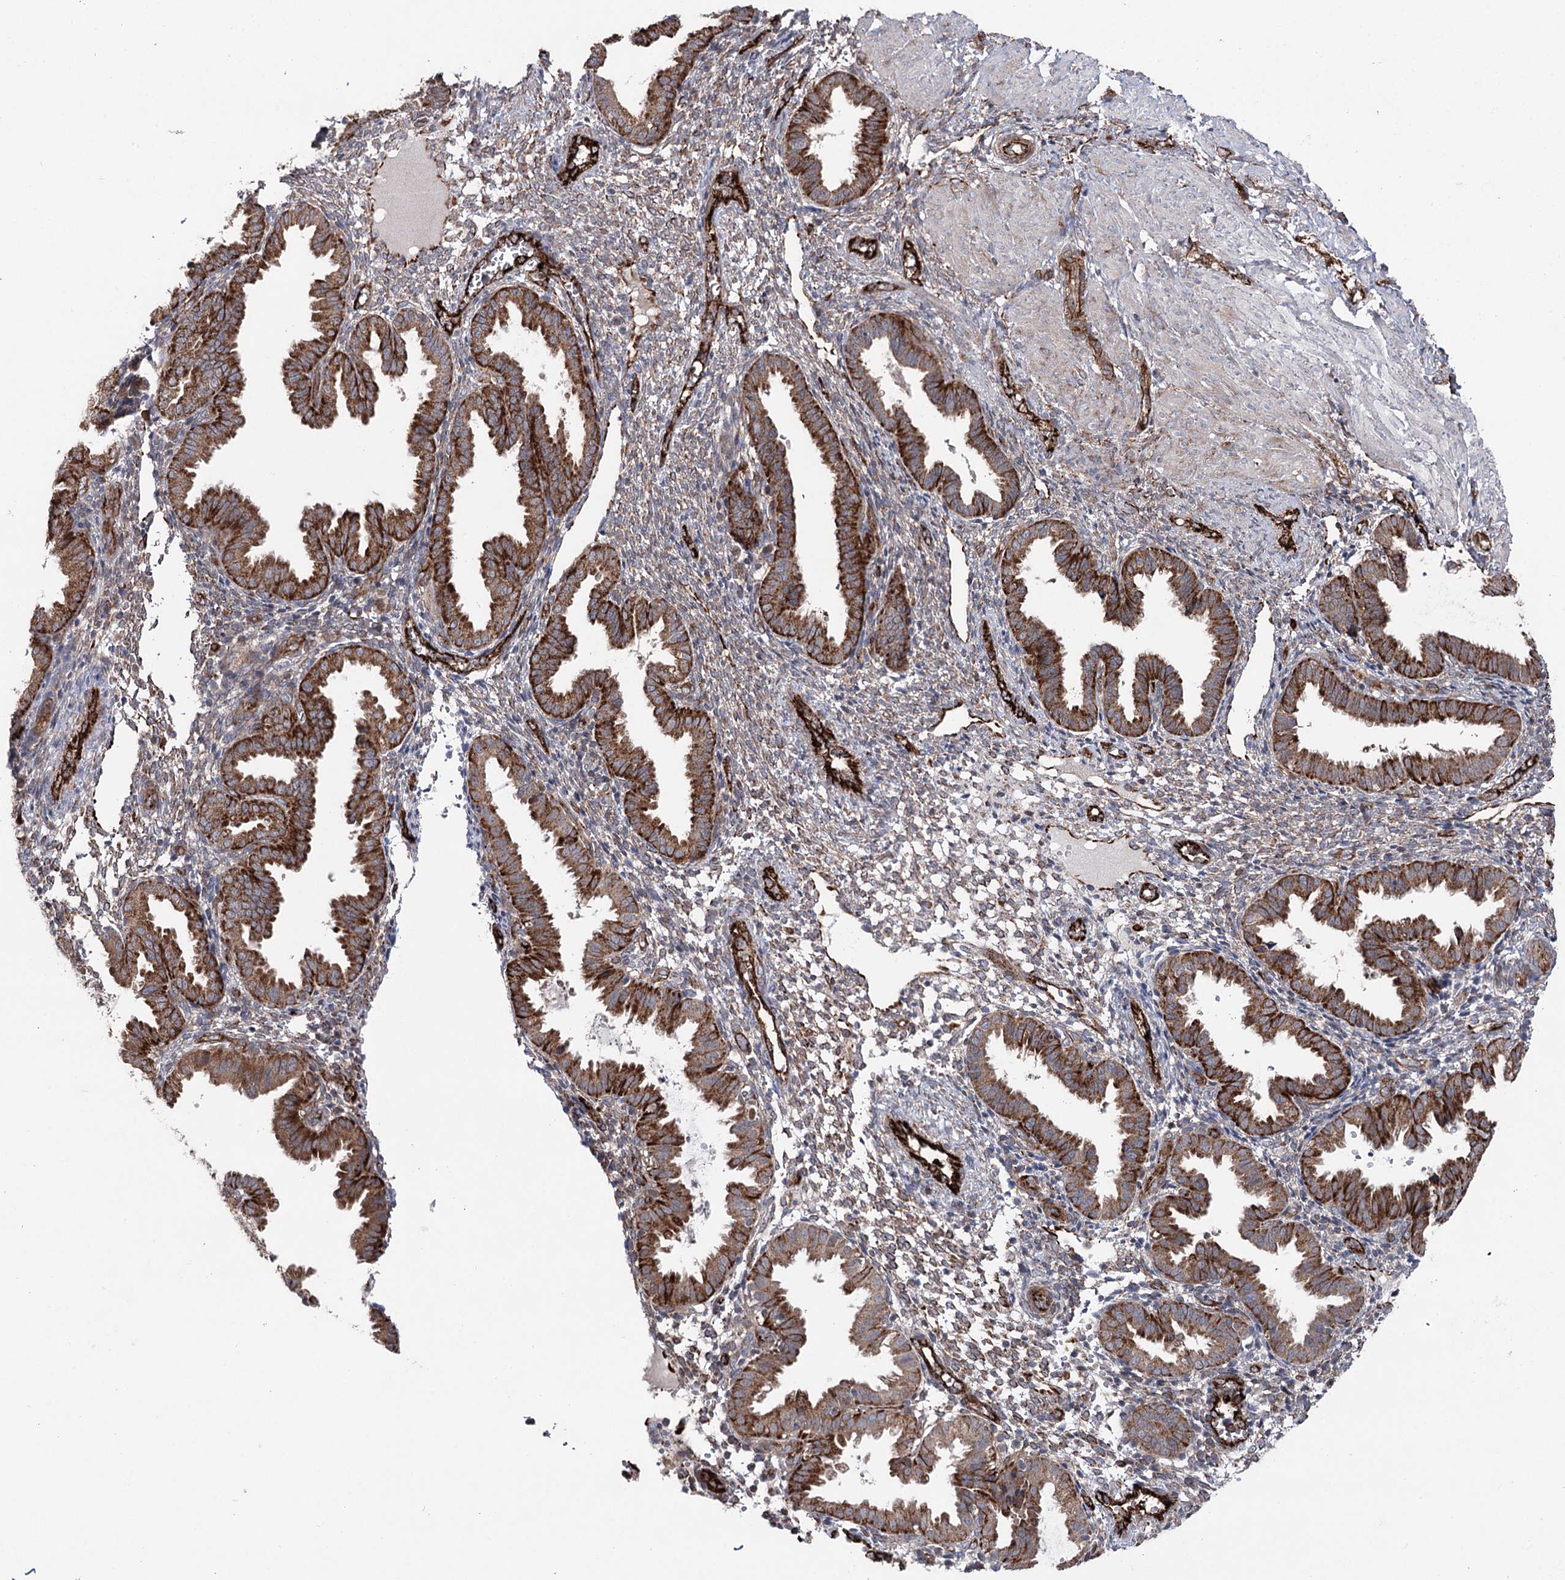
{"staining": {"intensity": "negative", "quantity": "none", "location": "none"}, "tissue": "endometrium", "cell_type": "Cells in endometrial stroma", "image_type": "normal", "snomed": [{"axis": "morphology", "description": "Normal tissue, NOS"}, {"axis": "topography", "description": "Endometrium"}], "caption": "A high-resolution histopathology image shows immunohistochemistry staining of benign endometrium, which reveals no significant staining in cells in endometrial stroma.", "gene": "MIB1", "patient": {"sex": "female", "age": 33}}